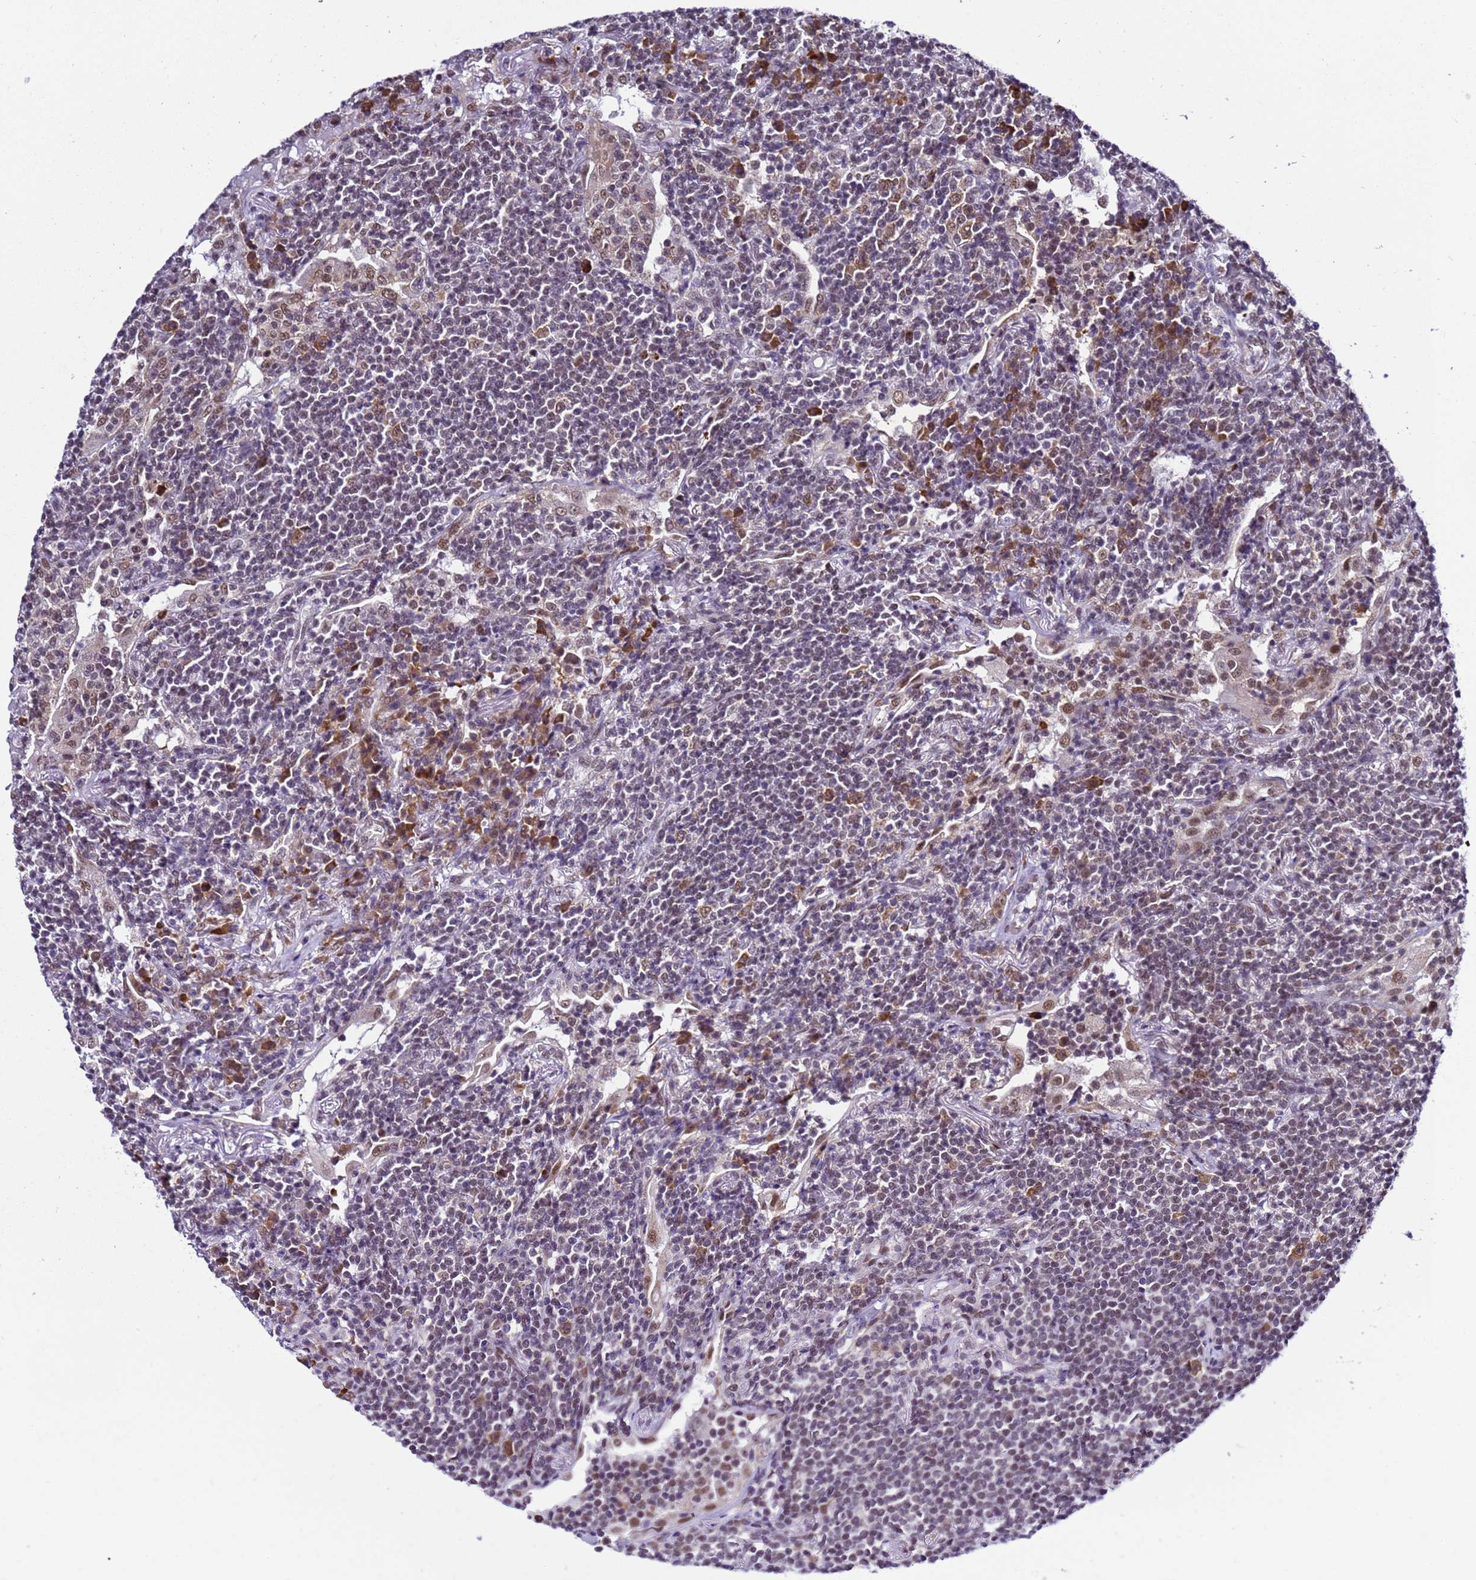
{"staining": {"intensity": "negative", "quantity": "none", "location": "none"}, "tissue": "lymphoma", "cell_type": "Tumor cells", "image_type": "cancer", "snomed": [{"axis": "morphology", "description": "Malignant lymphoma, non-Hodgkin's type, Low grade"}, {"axis": "topography", "description": "Lung"}], "caption": "The photomicrograph shows no significant positivity in tumor cells of lymphoma.", "gene": "SMN1", "patient": {"sex": "female", "age": 71}}